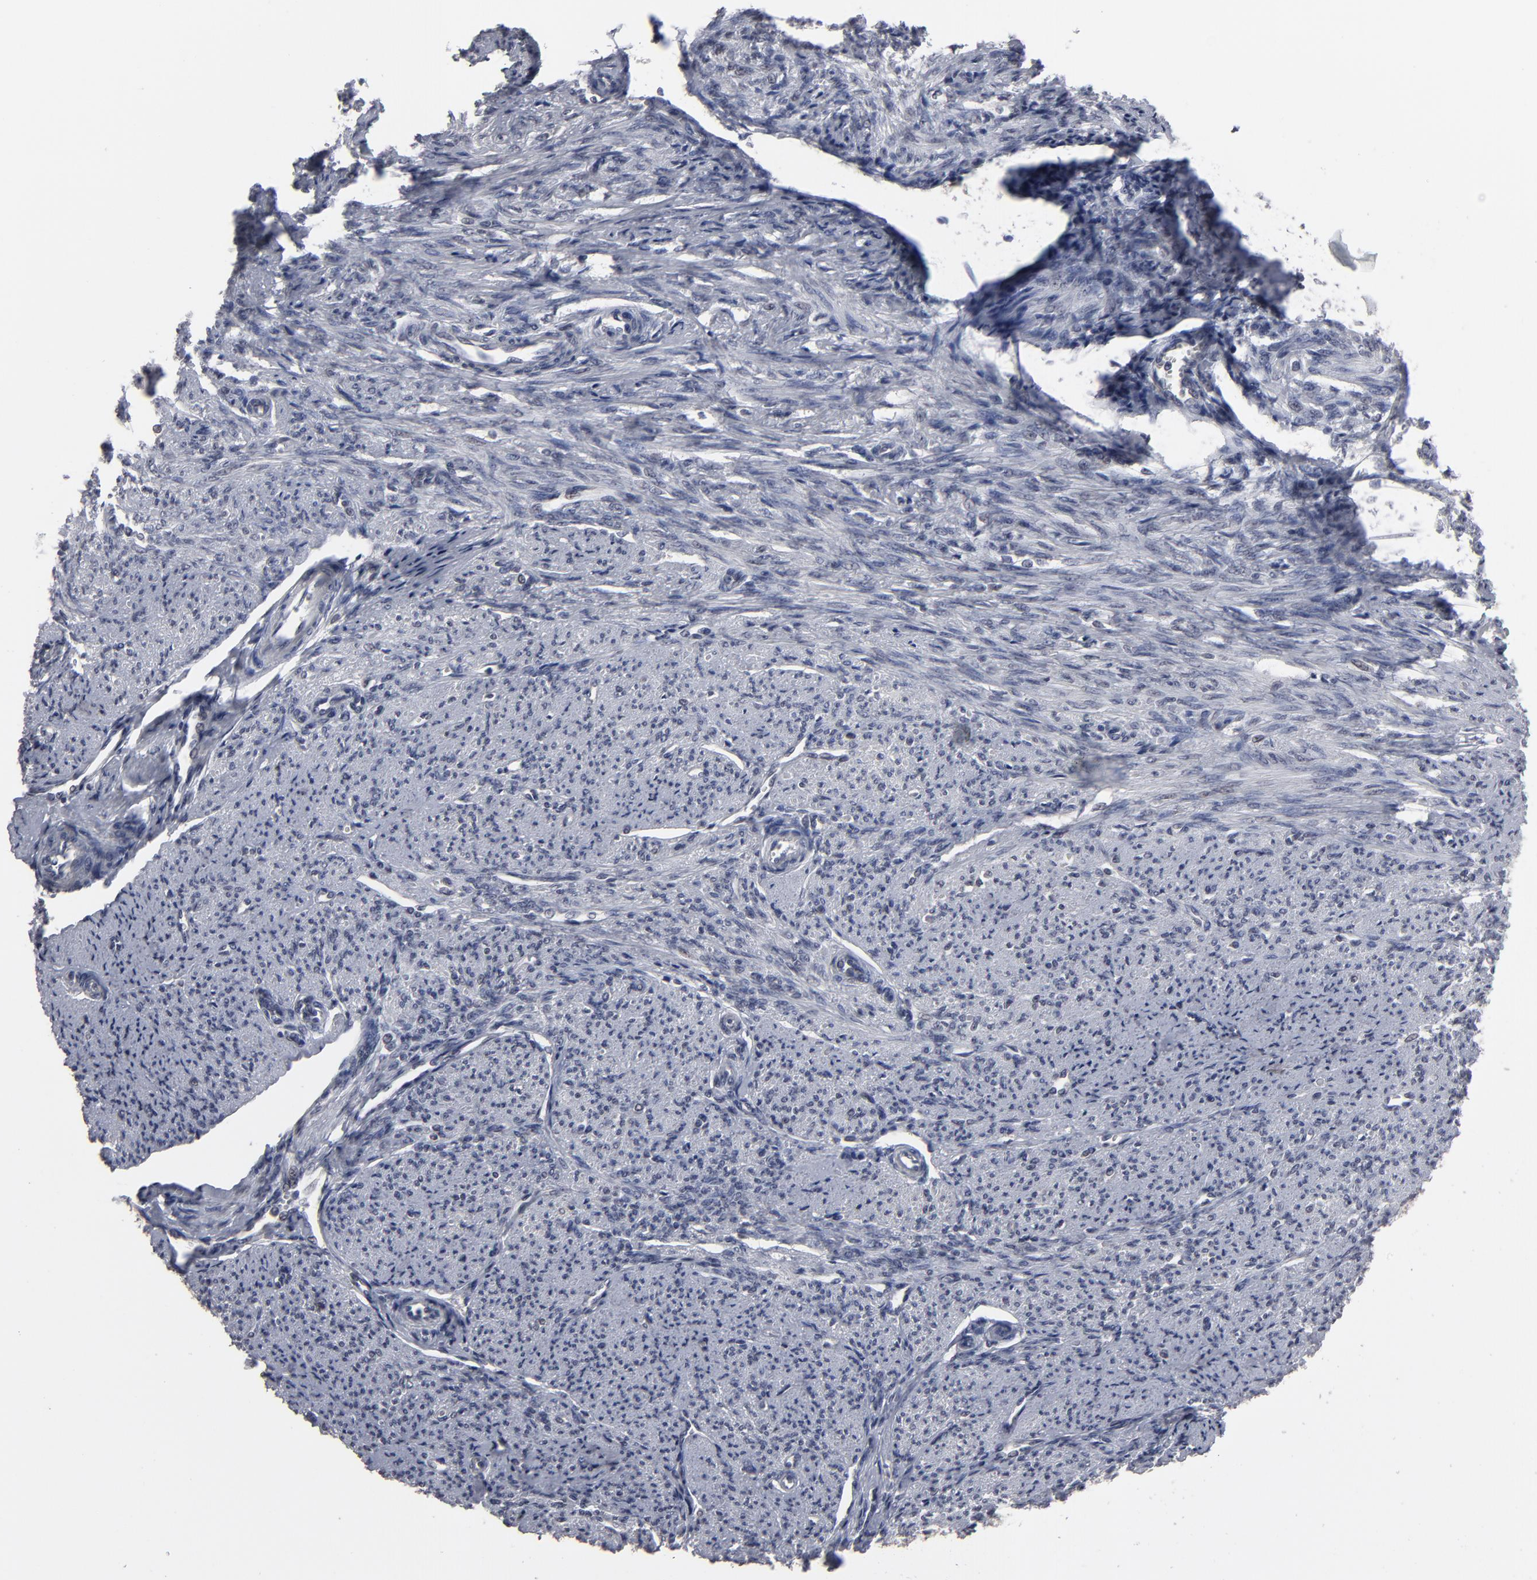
{"staining": {"intensity": "negative", "quantity": "none", "location": "none"}, "tissue": "smooth muscle", "cell_type": "Smooth muscle cells", "image_type": "normal", "snomed": [{"axis": "morphology", "description": "Normal tissue, NOS"}, {"axis": "topography", "description": "Smooth muscle"}], "caption": "IHC micrograph of normal smooth muscle: smooth muscle stained with DAB demonstrates no significant protein positivity in smooth muscle cells.", "gene": "SSRP1", "patient": {"sex": "female", "age": 65}}